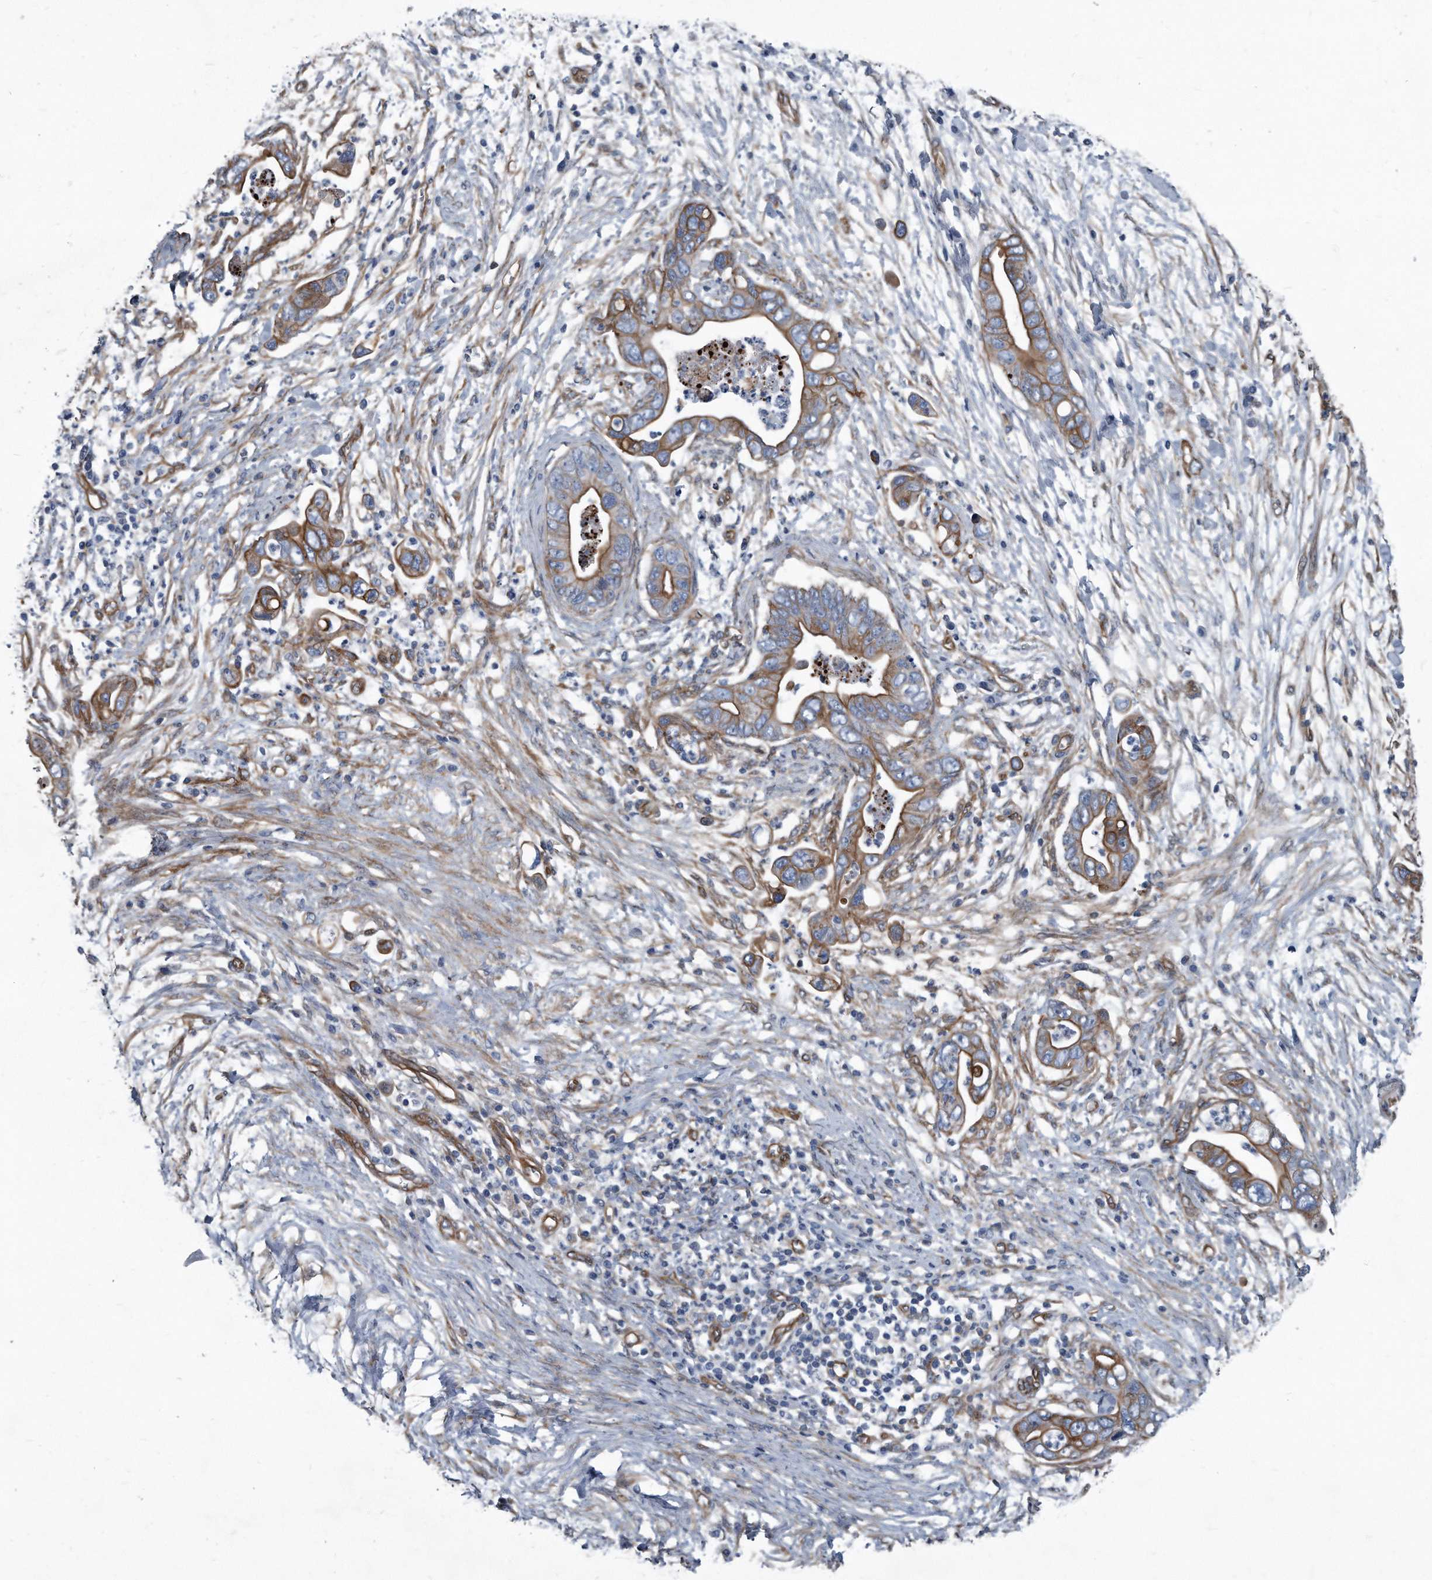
{"staining": {"intensity": "moderate", "quantity": ">75%", "location": "cytoplasmic/membranous"}, "tissue": "pancreatic cancer", "cell_type": "Tumor cells", "image_type": "cancer", "snomed": [{"axis": "morphology", "description": "Adenocarcinoma, NOS"}, {"axis": "topography", "description": "Pancreas"}], "caption": "Immunohistochemical staining of human pancreatic cancer demonstrates medium levels of moderate cytoplasmic/membranous staining in about >75% of tumor cells.", "gene": "PLEC", "patient": {"sex": "male", "age": 75}}